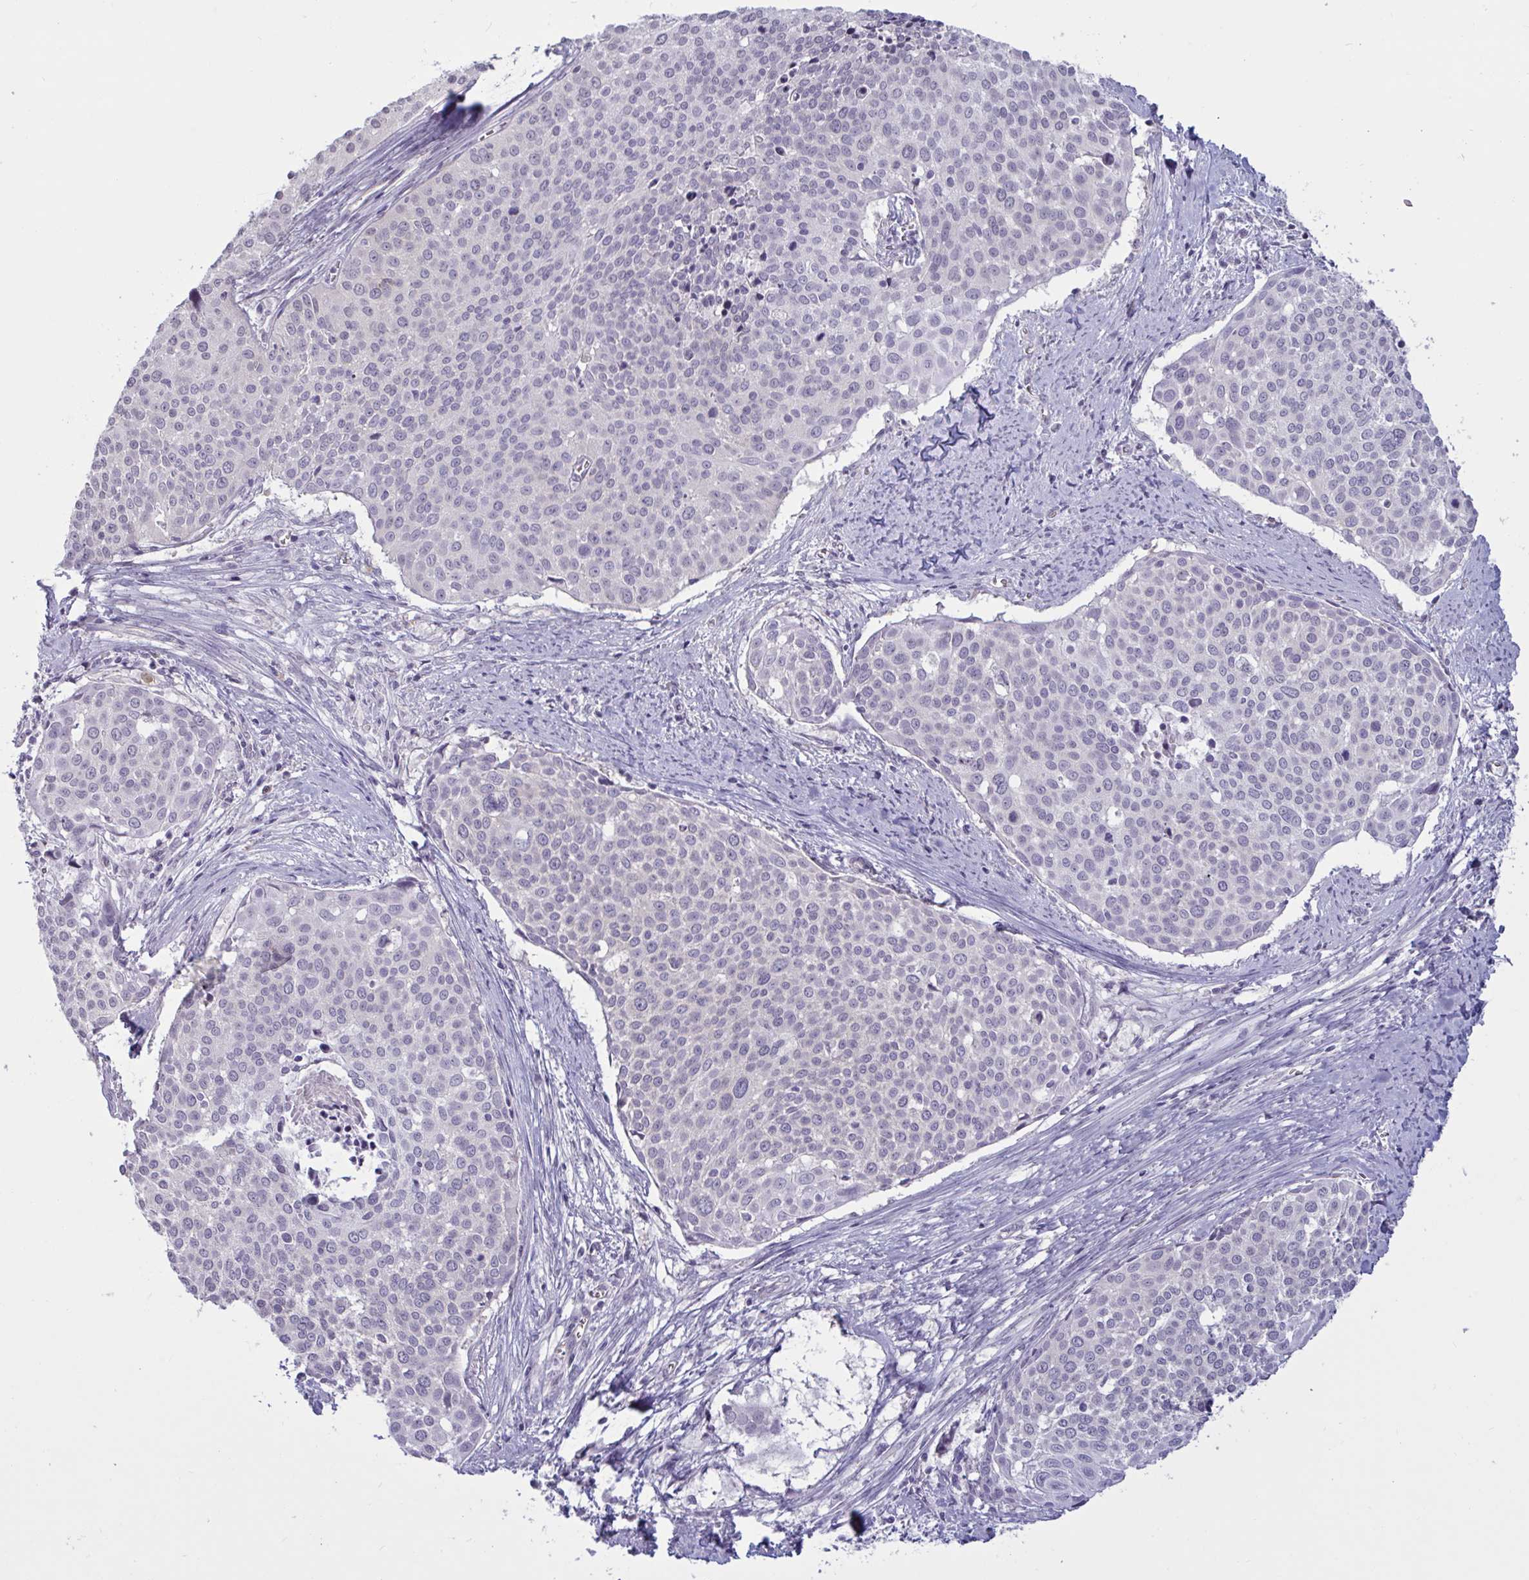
{"staining": {"intensity": "negative", "quantity": "none", "location": "none"}, "tissue": "cervical cancer", "cell_type": "Tumor cells", "image_type": "cancer", "snomed": [{"axis": "morphology", "description": "Squamous cell carcinoma, NOS"}, {"axis": "topography", "description": "Cervix"}], "caption": "DAB immunohistochemical staining of cervical squamous cell carcinoma reveals no significant staining in tumor cells.", "gene": "TBC1D4", "patient": {"sex": "female", "age": 39}}